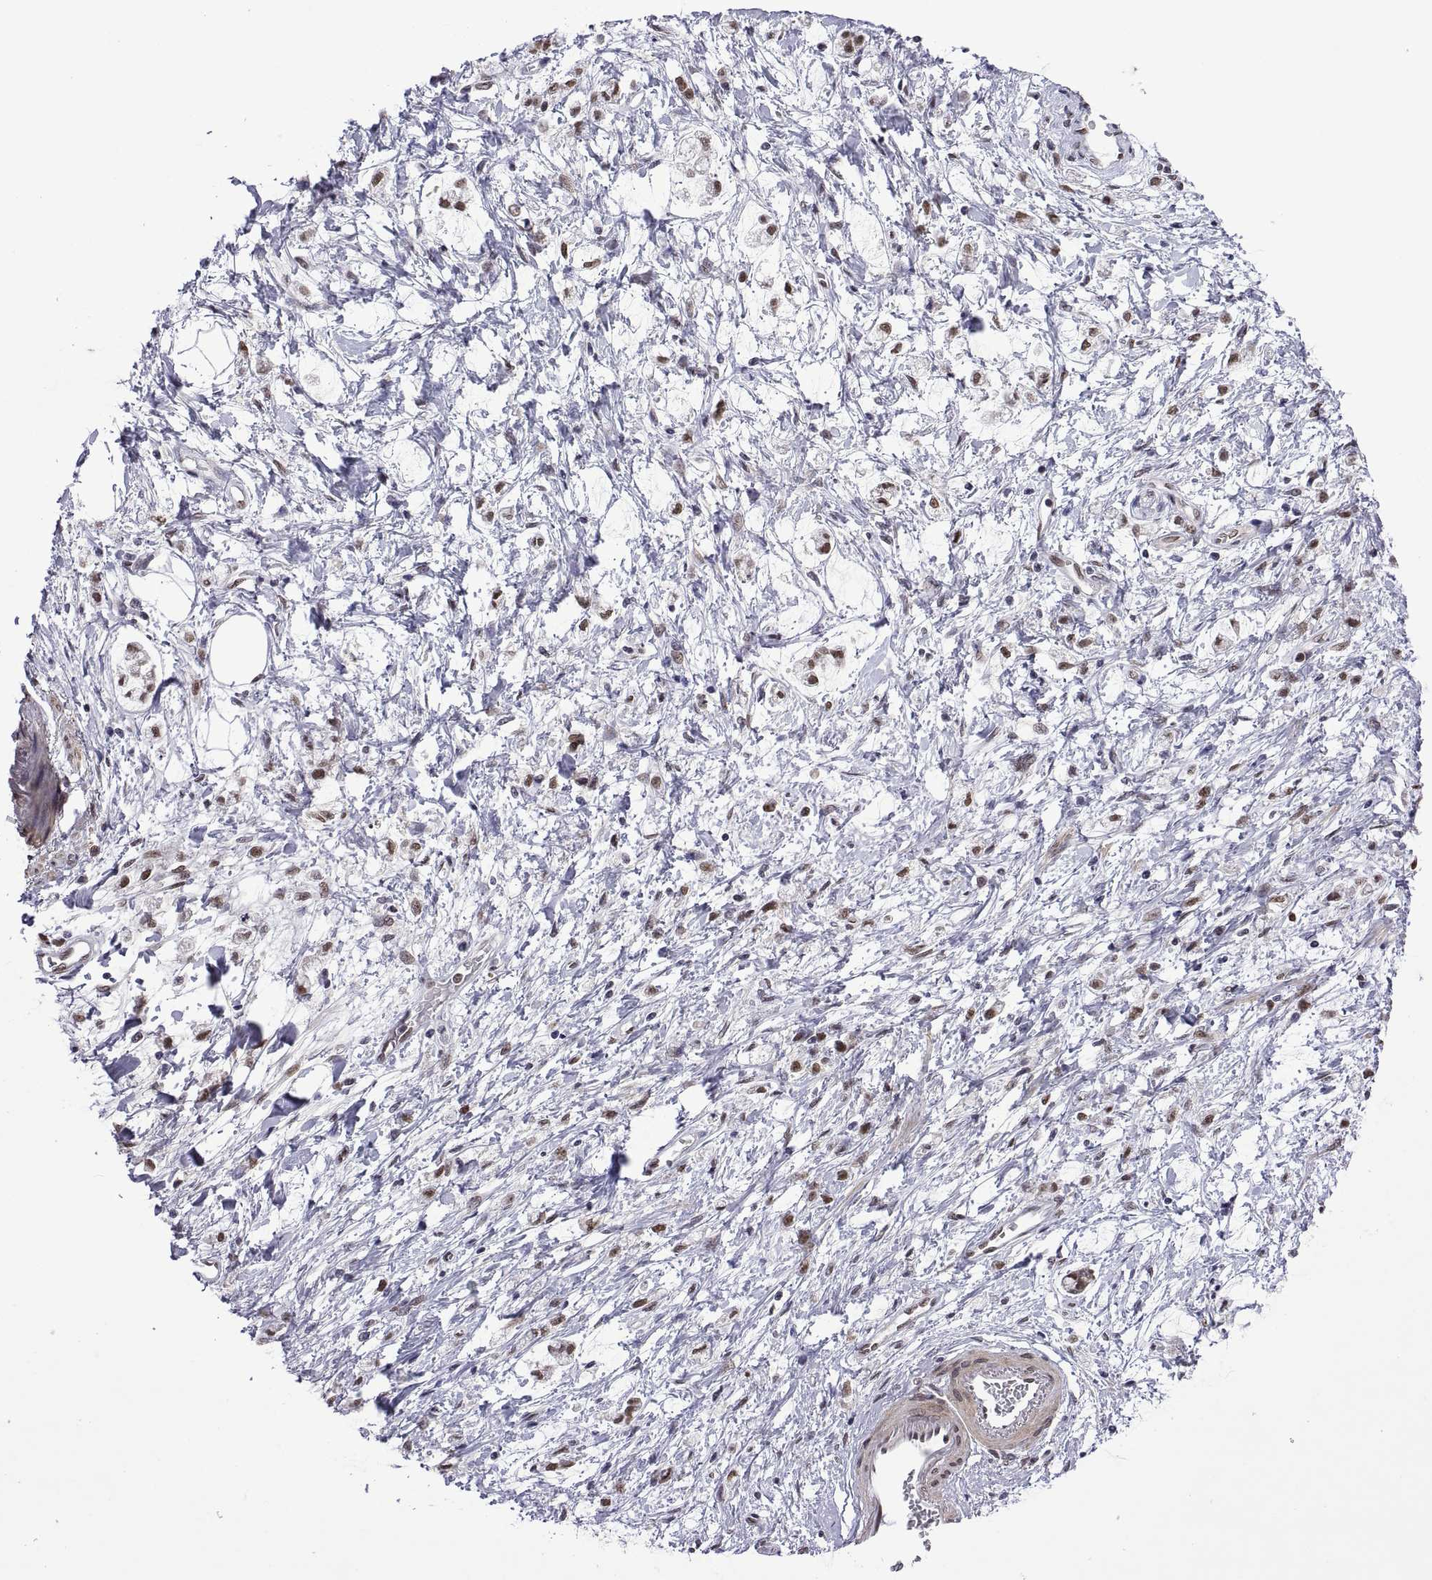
{"staining": {"intensity": "moderate", "quantity": "25%-75%", "location": "nuclear"}, "tissue": "stomach cancer", "cell_type": "Tumor cells", "image_type": "cancer", "snomed": [{"axis": "morphology", "description": "Adenocarcinoma, NOS"}, {"axis": "topography", "description": "Stomach"}], "caption": "Moderate nuclear expression for a protein is identified in approximately 25%-75% of tumor cells of adenocarcinoma (stomach) using IHC.", "gene": "NR4A1", "patient": {"sex": "female", "age": 60}}